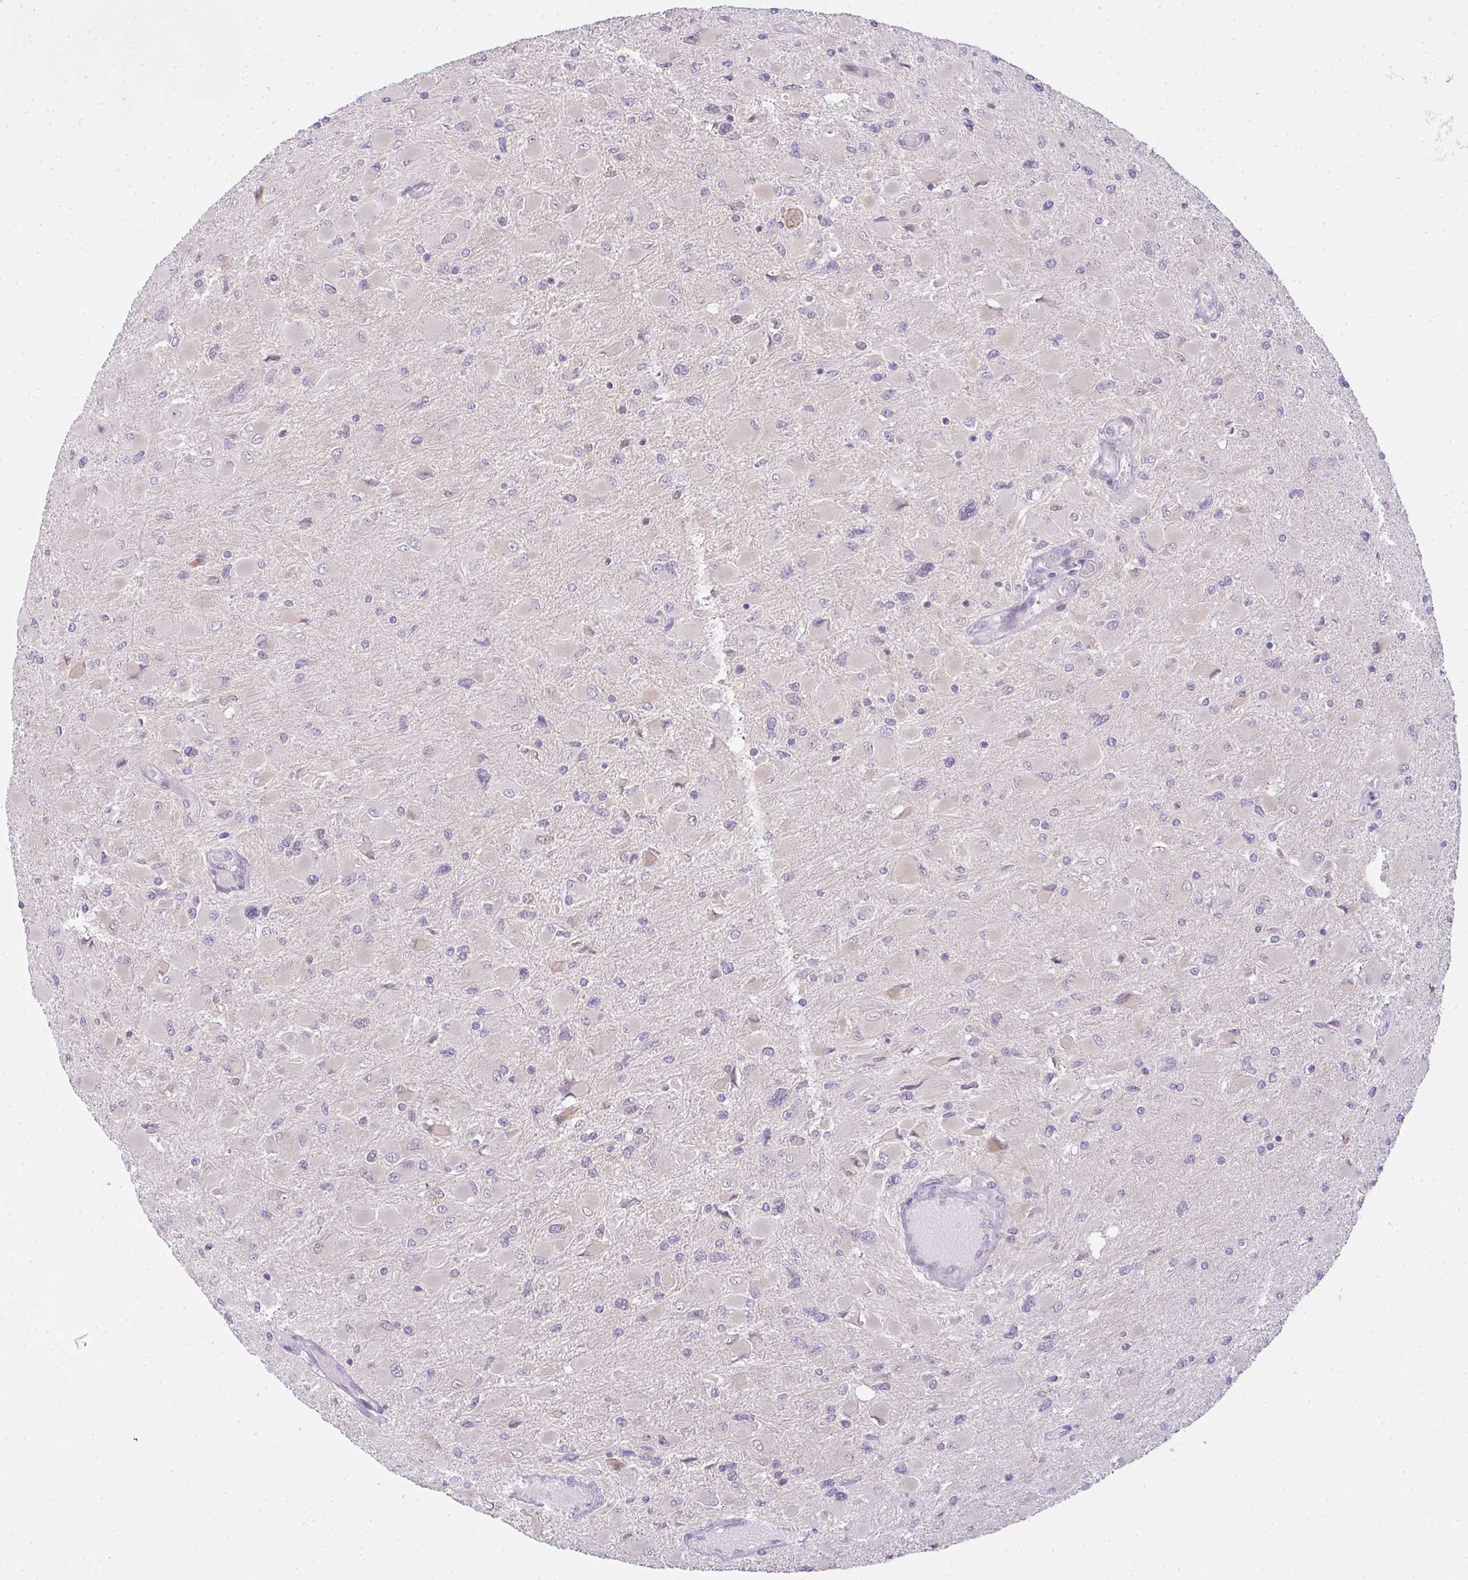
{"staining": {"intensity": "negative", "quantity": "none", "location": "none"}, "tissue": "glioma", "cell_type": "Tumor cells", "image_type": "cancer", "snomed": [{"axis": "morphology", "description": "Glioma, malignant, High grade"}, {"axis": "topography", "description": "Cerebral cortex"}], "caption": "A histopathology image of human malignant glioma (high-grade) is negative for staining in tumor cells.", "gene": "CSE1L", "patient": {"sex": "female", "age": 36}}